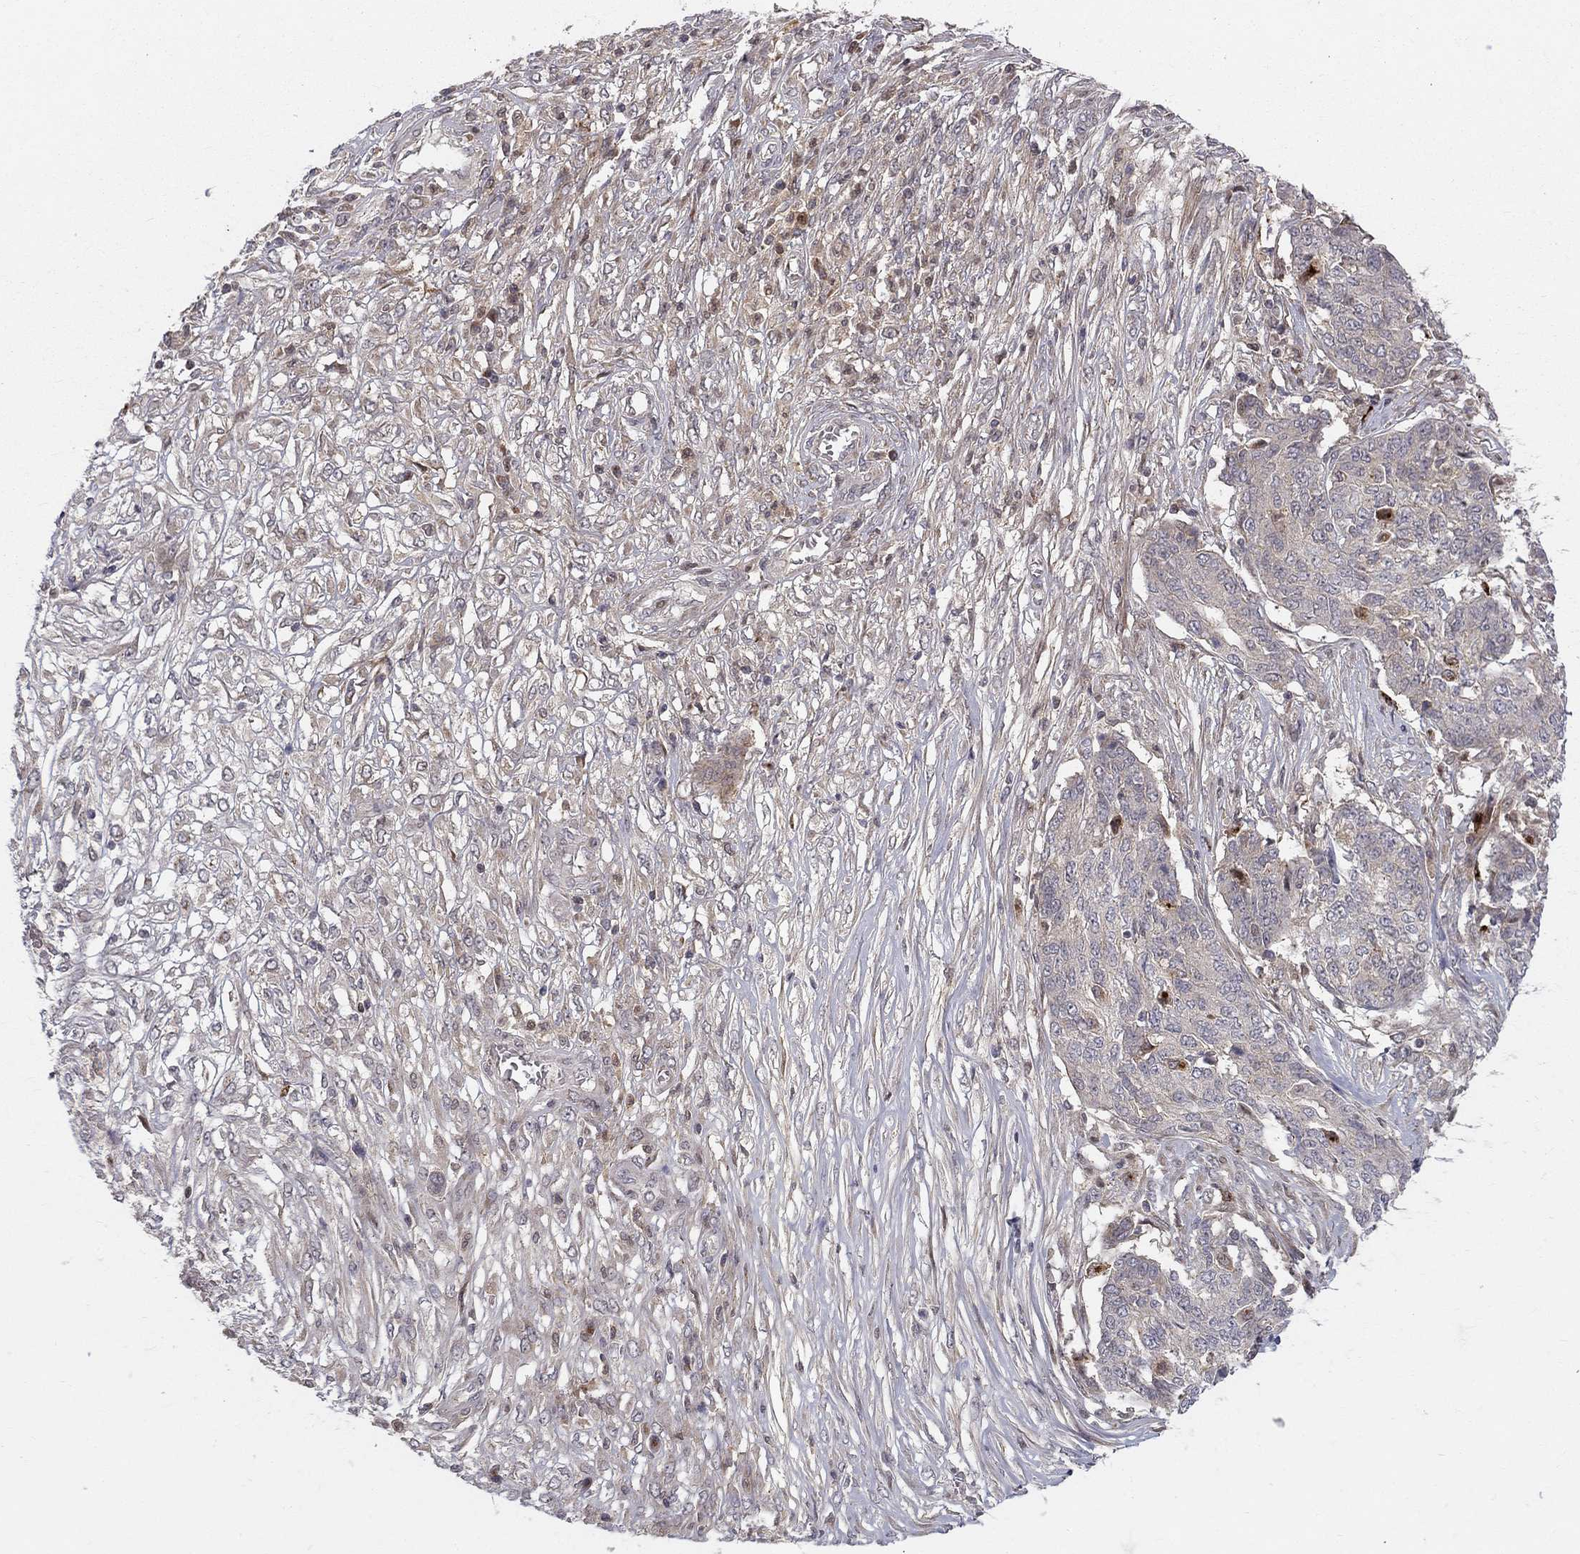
{"staining": {"intensity": "negative", "quantity": "none", "location": "none"}, "tissue": "ovarian cancer", "cell_type": "Tumor cells", "image_type": "cancer", "snomed": [{"axis": "morphology", "description": "Cystadenocarcinoma, serous, NOS"}, {"axis": "topography", "description": "Ovary"}], "caption": "The immunohistochemistry (IHC) image has no significant expression in tumor cells of serous cystadenocarcinoma (ovarian) tissue. Nuclei are stained in blue.", "gene": "WDR19", "patient": {"sex": "female", "age": 67}}